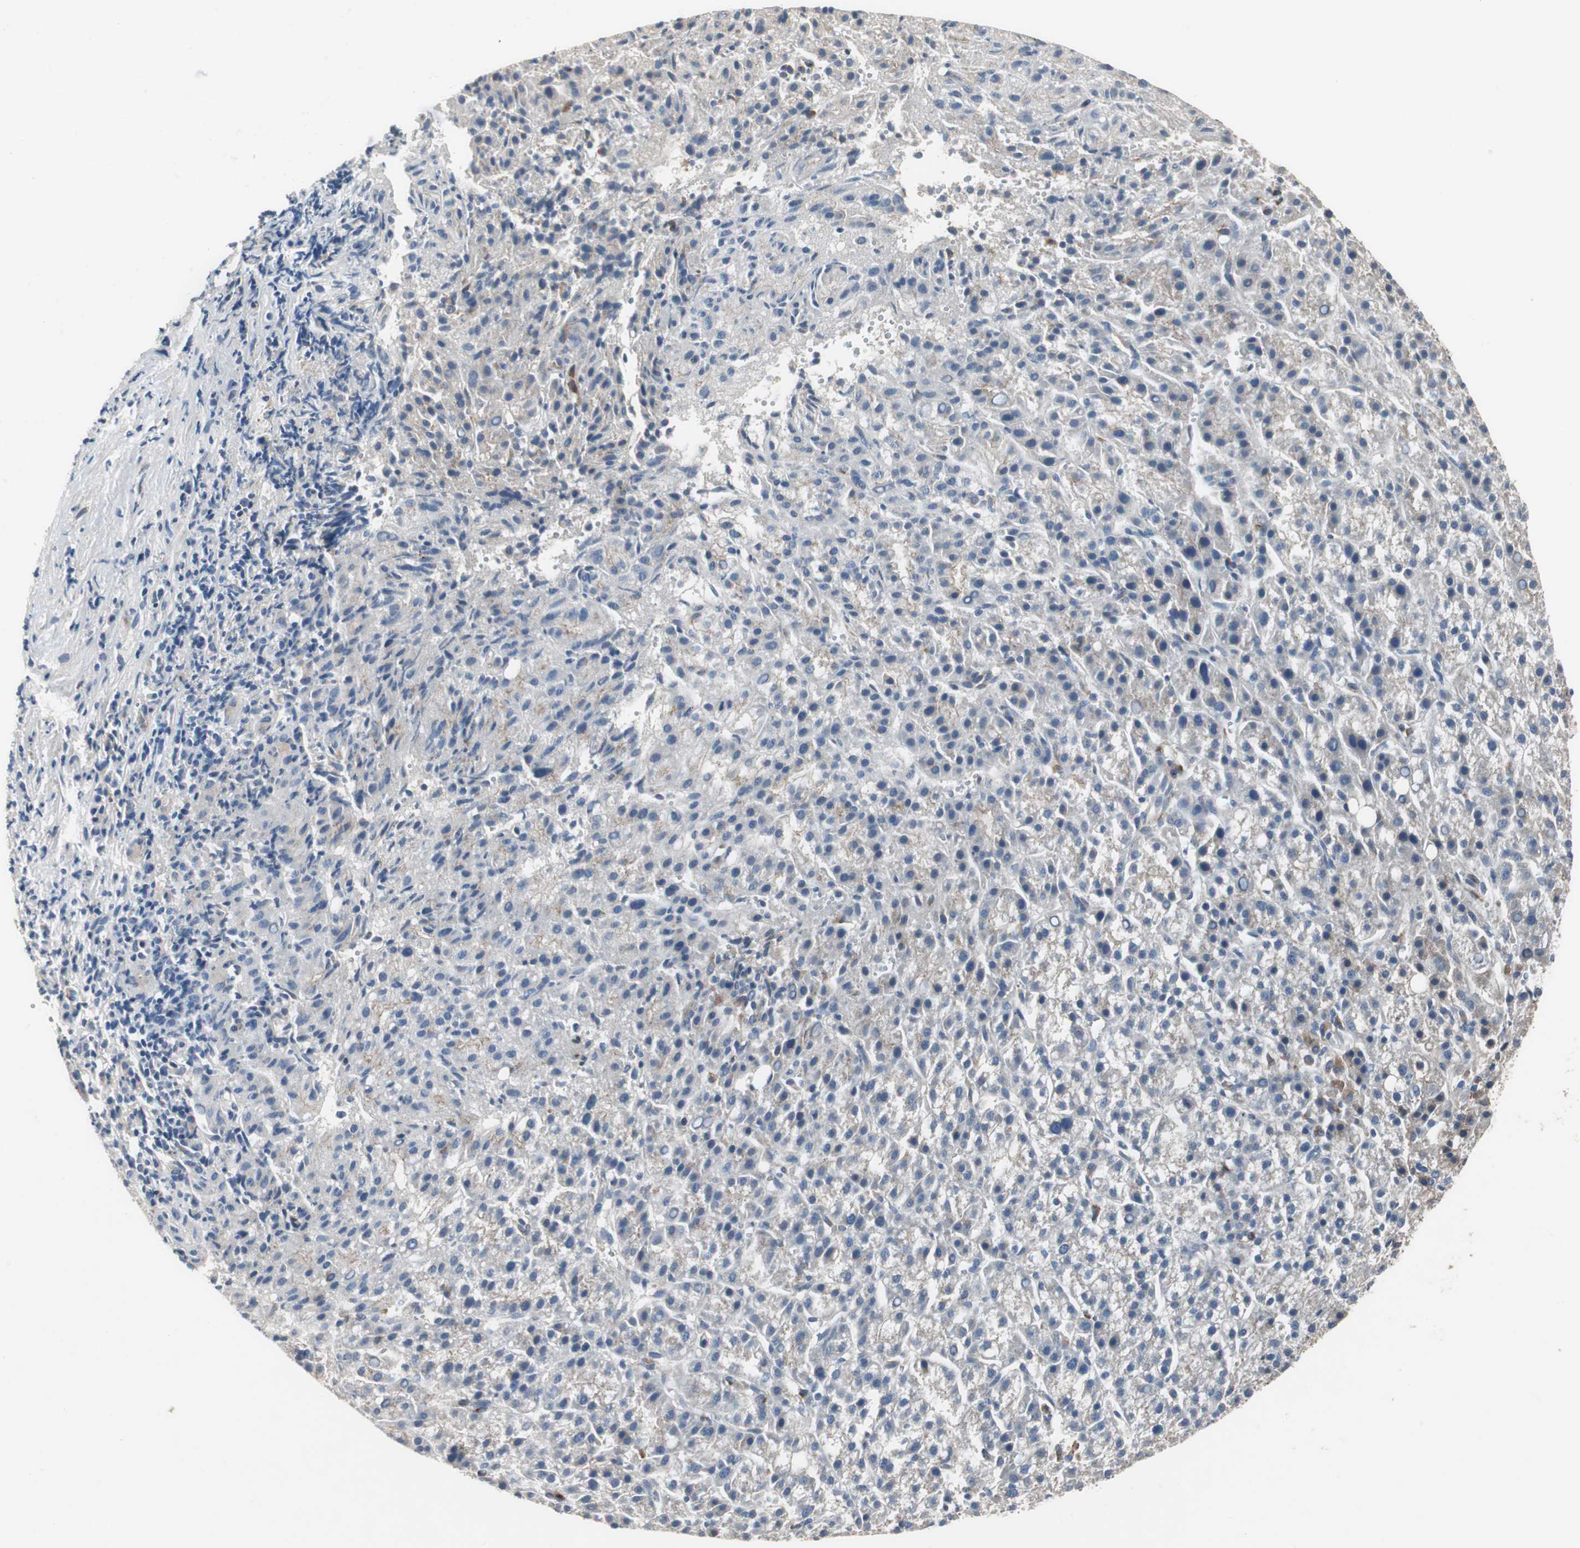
{"staining": {"intensity": "weak", "quantity": "<25%", "location": "cytoplasmic/membranous"}, "tissue": "liver cancer", "cell_type": "Tumor cells", "image_type": "cancer", "snomed": [{"axis": "morphology", "description": "Carcinoma, Hepatocellular, NOS"}, {"axis": "topography", "description": "Liver"}], "caption": "Immunohistochemical staining of liver hepatocellular carcinoma shows no significant positivity in tumor cells. Brightfield microscopy of IHC stained with DAB (brown) and hematoxylin (blue), captured at high magnification.", "gene": "SORT1", "patient": {"sex": "female", "age": 58}}